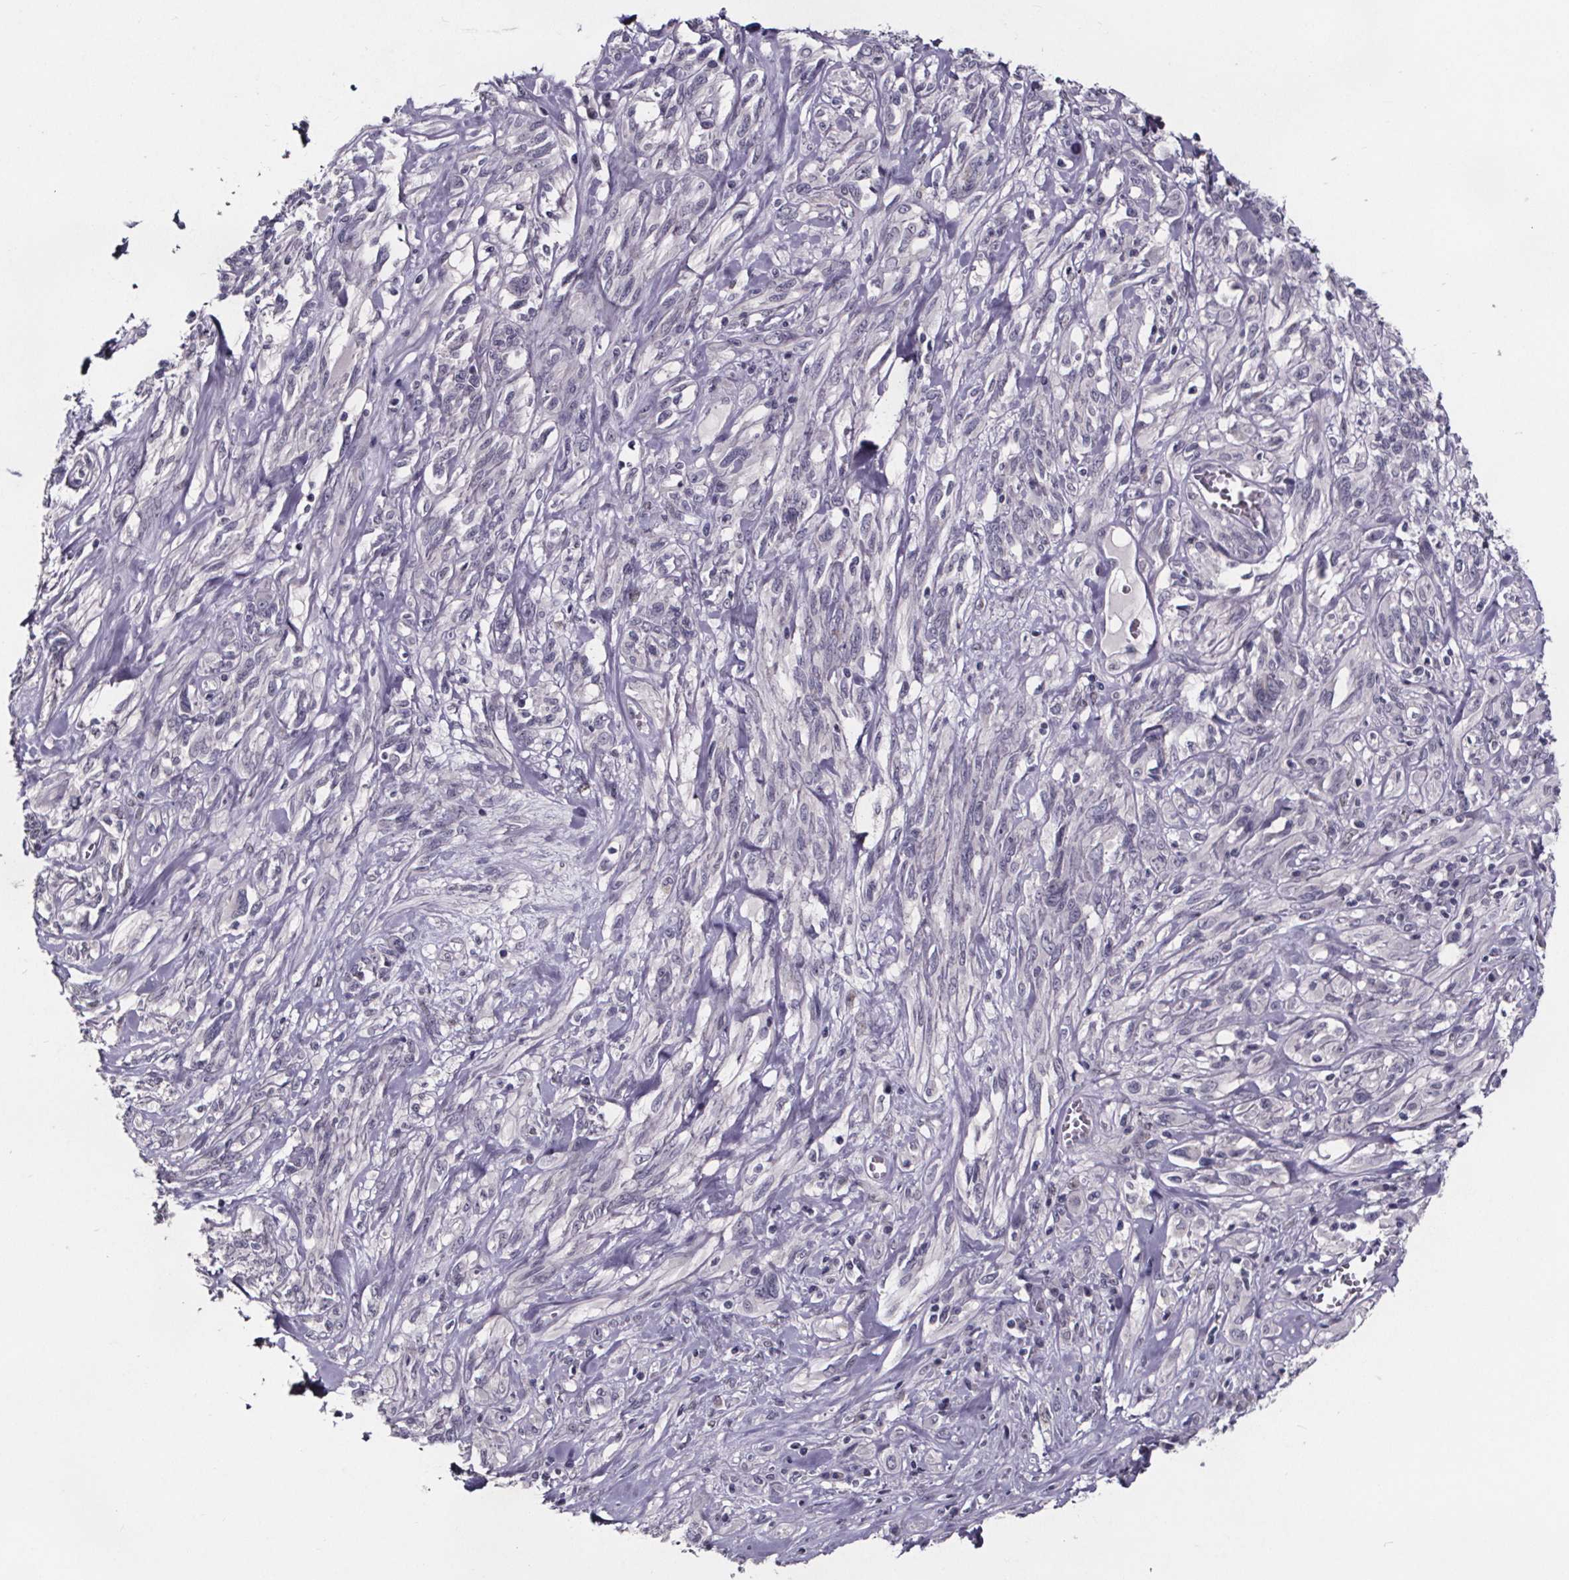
{"staining": {"intensity": "negative", "quantity": "none", "location": "none"}, "tissue": "melanoma", "cell_type": "Tumor cells", "image_type": "cancer", "snomed": [{"axis": "morphology", "description": "Malignant melanoma, NOS"}, {"axis": "topography", "description": "Skin"}], "caption": "There is no significant positivity in tumor cells of melanoma.", "gene": "AR", "patient": {"sex": "female", "age": 91}}